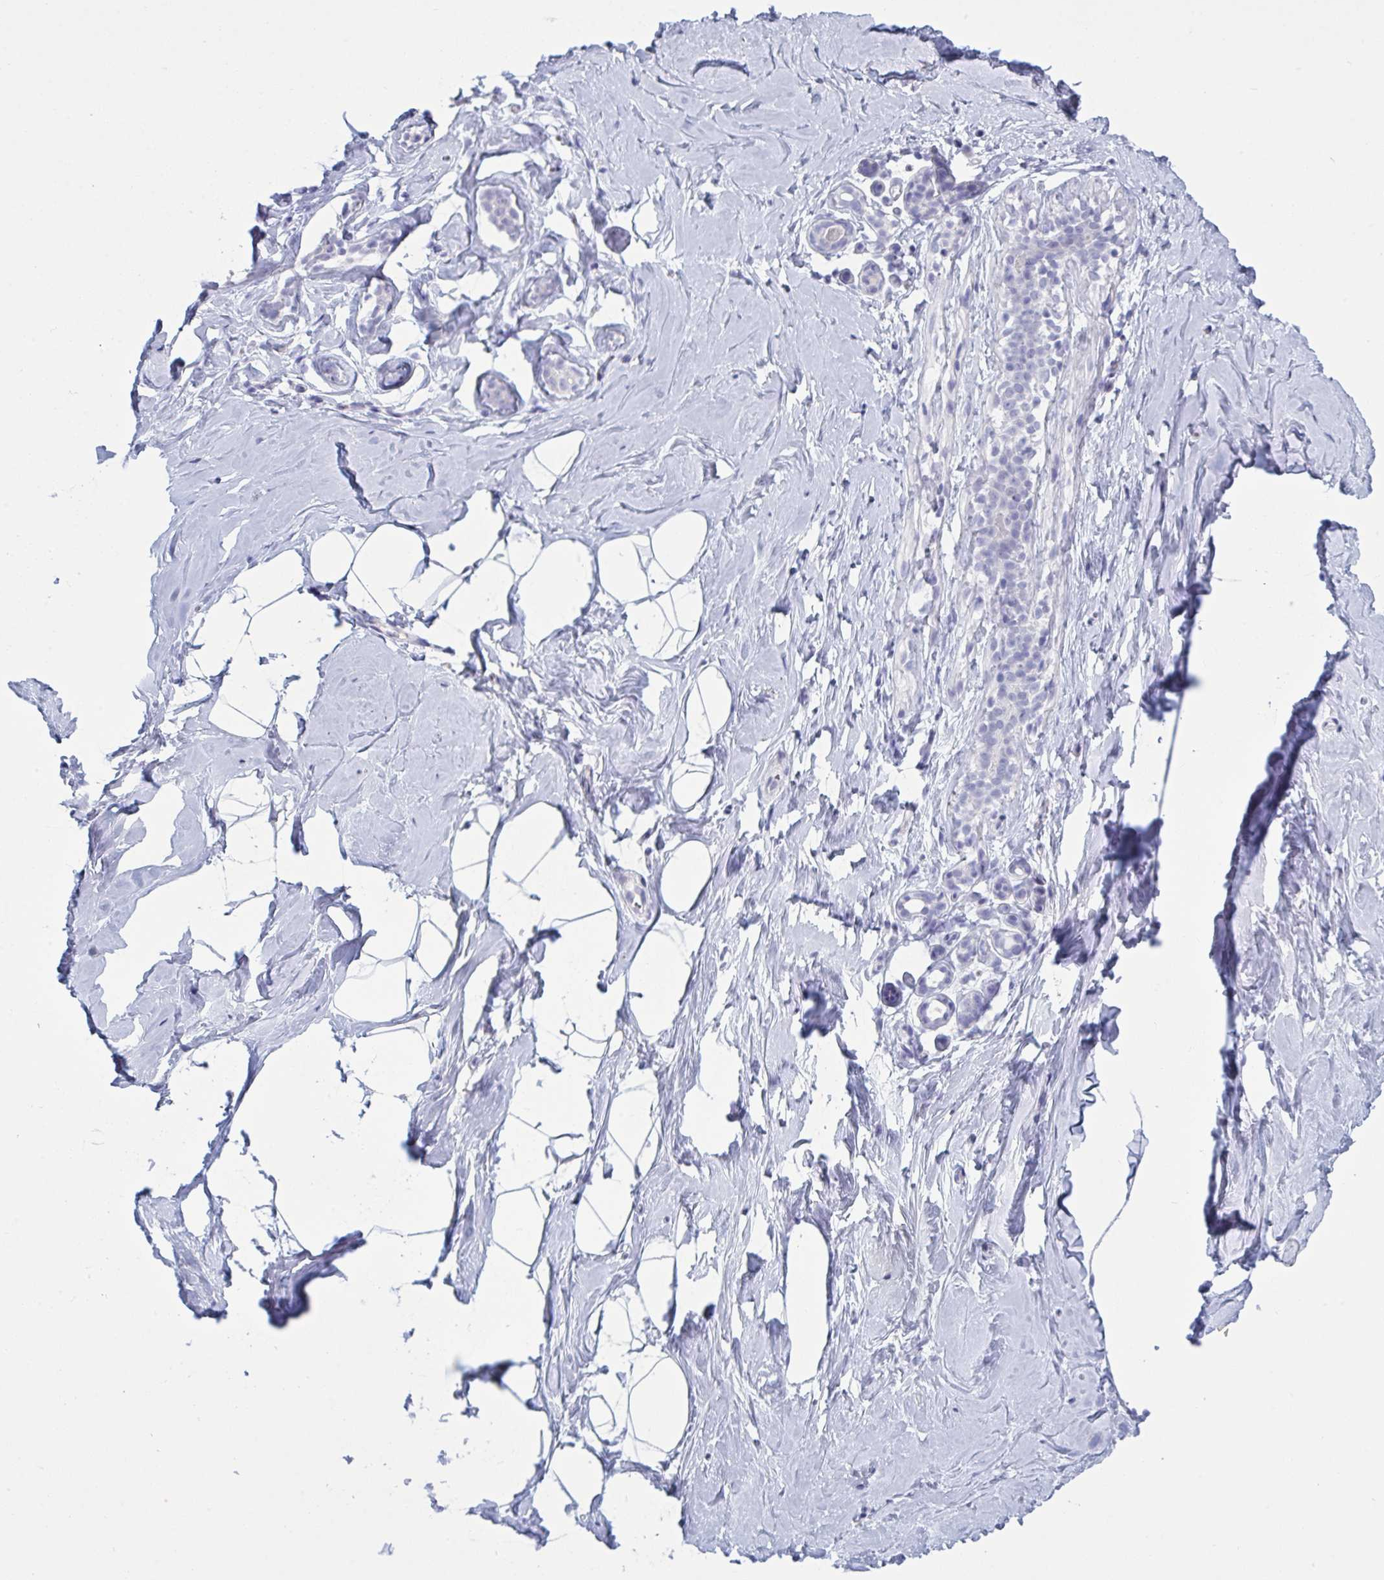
{"staining": {"intensity": "negative", "quantity": "none", "location": "none"}, "tissue": "breast", "cell_type": "Adipocytes", "image_type": "normal", "snomed": [{"axis": "morphology", "description": "Normal tissue, NOS"}, {"axis": "topography", "description": "Breast"}], "caption": "A photomicrograph of human breast is negative for staining in adipocytes. The staining was performed using DAB to visualize the protein expression in brown, while the nuclei were stained in blue with hematoxylin (Magnification: 20x).", "gene": "NDUFC2", "patient": {"sex": "female", "age": 32}}